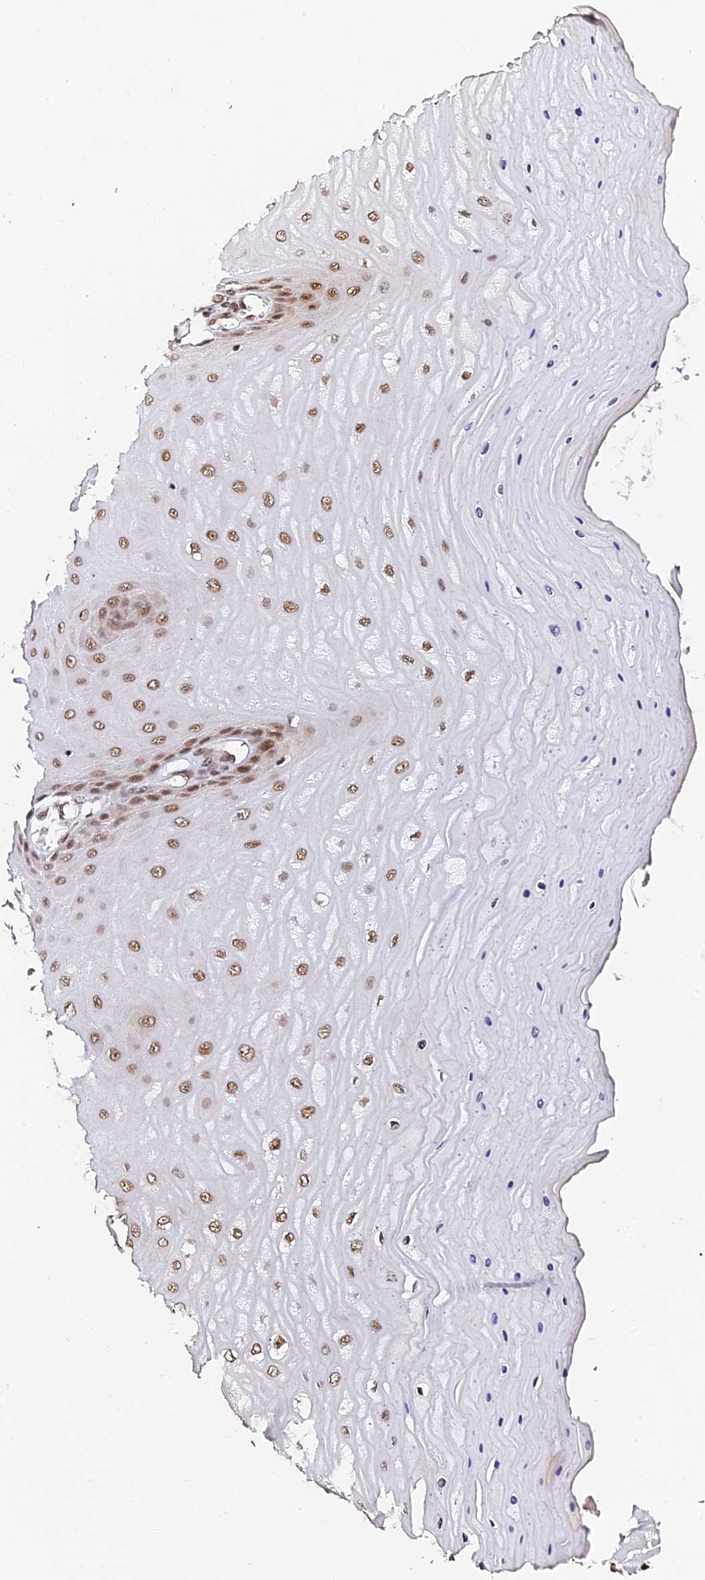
{"staining": {"intensity": "moderate", "quantity": ">75%", "location": "nuclear"}, "tissue": "cervix", "cell_type": "Glandular cells", "image_type": "normal", "snomed": [{"axis": "morphology", "description": "Normal tissue, NOS"}, {"axis": "topography", "description": "Cervix"}], "caption": "Protein expression analysis of benign cervix shows moderate nuclear staining in about >75% of glandular cells.", "gene": "MCRS1", "patient": {"sex": "female", "age": 55}}